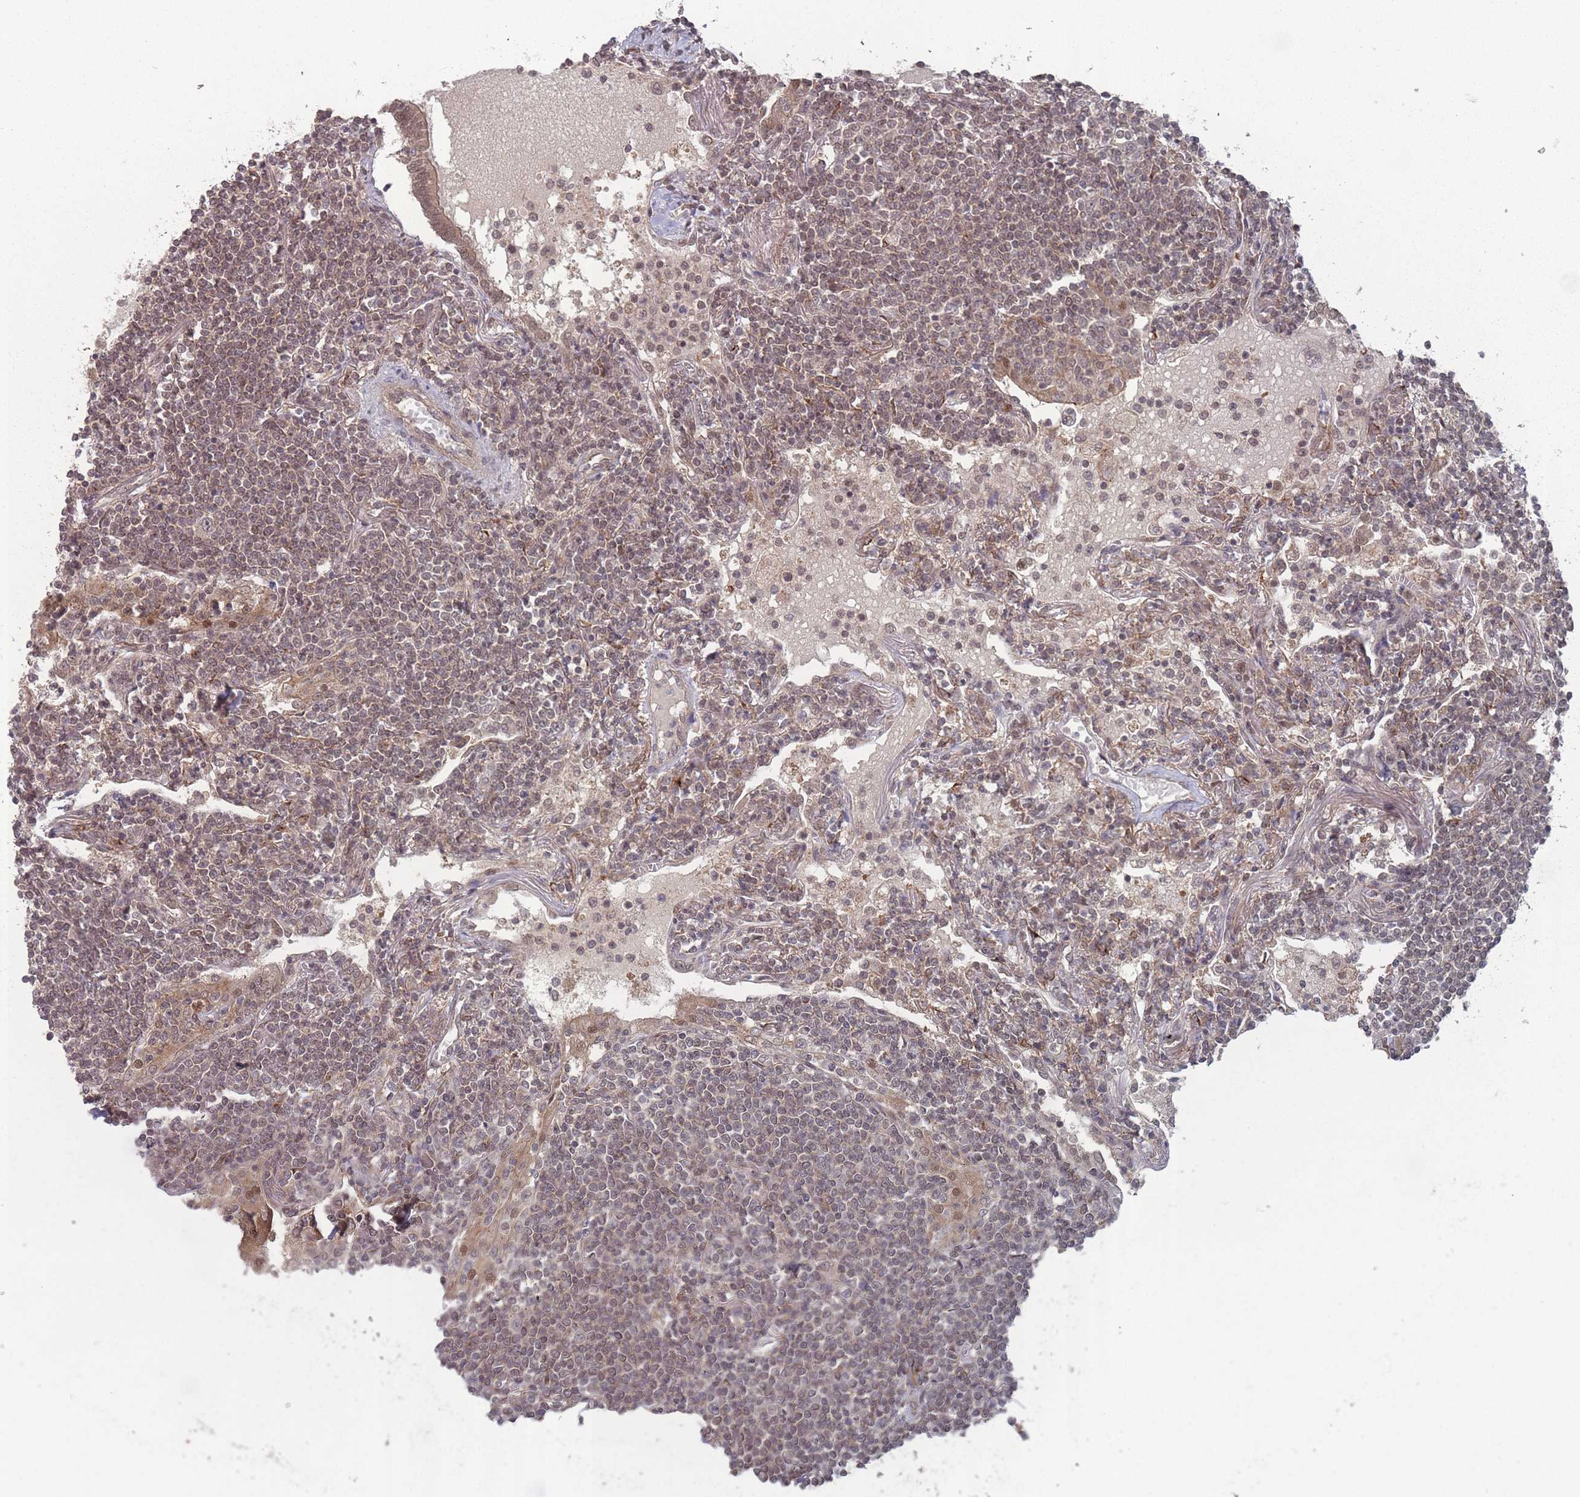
{"staining": {"intensity": "moderate", "quantity": "25%-75%", "location": "nuclear"}, "tissue": "lymphoma", "cell_type": "Tumor cells", "image_type": "cancer", "snomed": [{"axis": "morphology", "description": "Malignant lymphoma, non-Hodgkin's type, Low grade"}, {"axis": "topography", "description": "Lymph node"}], "caption": "Moderate nuclear positivity for a protein is seen in about 25%-75% of tumor cells of lymphoma using immunohistochemistry.", "gene": "CNTRL", "patient": {"sex": "female", "age": 67}}